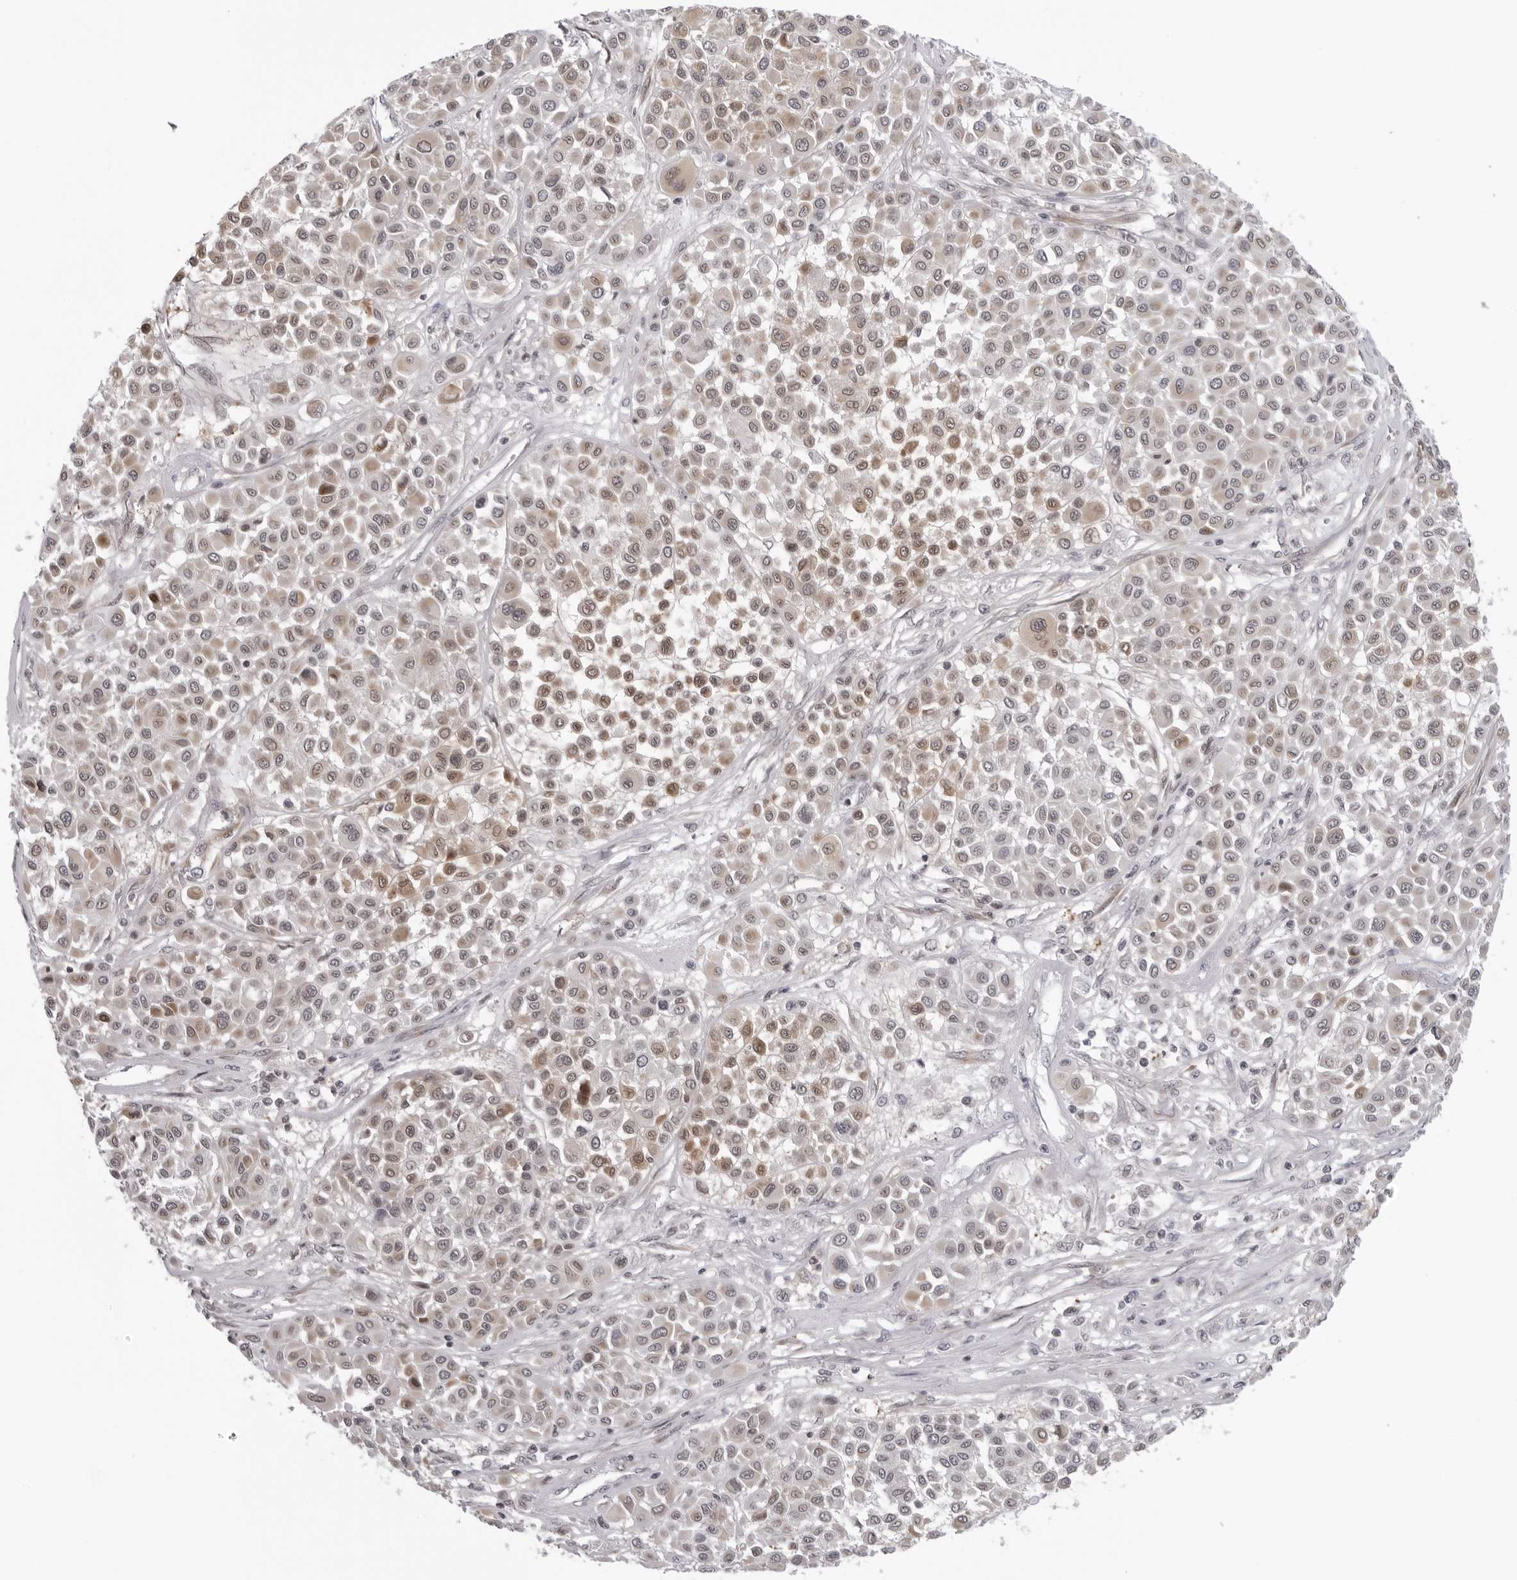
{"staining": {"intensity": "weak", "quantity": "25%-75%", "location": "cytoplasmic/membranous,nuclear"}, "tissue": "melanoma", "cell_type": "Tumor cells", "image_type": "cancer", "snomed": [{"axis": "morphology", "description": "Malignant melanoma, Metastatic site"}, {"axis": "topography", "description": "Soft tissue"}], "caption": "Tumor cells demonstrate low levels of weak cytoplasmic/membranous and nuclear staining in approximately 25%-75% of cells in melanoma. Using DAB (3,3'-diaminobenzidine) (brown) and hematoxylin (blue) stains, captured at high magnification using brightfield microscopy.", "gene": "MRPS15", "patient": {"sex": "male", "age": 41}}